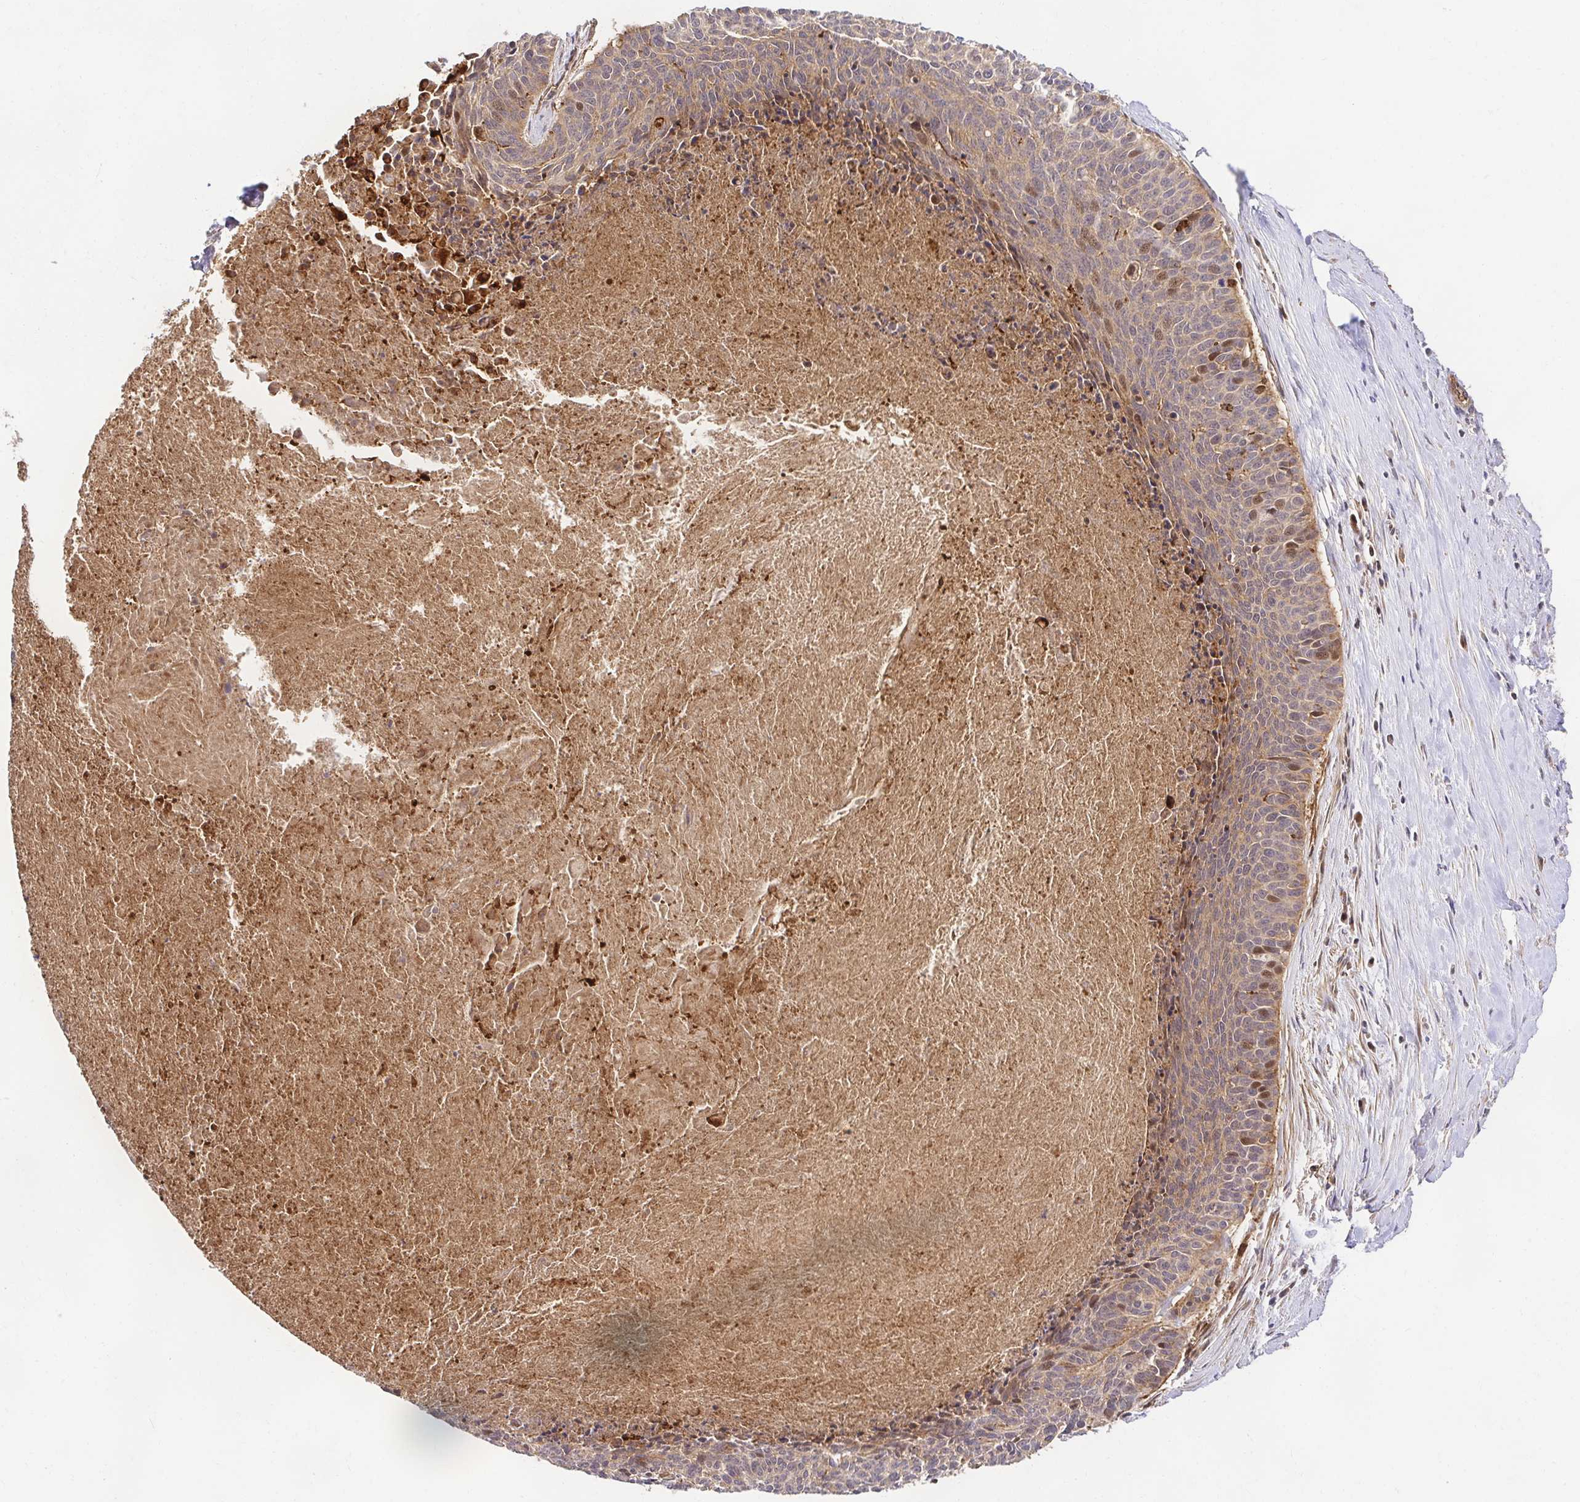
{"staining": {"intensity": "moderate", "quantity": "<25%", "location": "nuclear"}, "tissue": "cervical cancer", "cell_type": "Tumor cells", "image_type": "cancer", "snomed": [{"axis": "morphology", "description": "Squamous cell carcinoma, NOS"}, {"axis": "topography", "description": "Cervix"}], "caption": "Immunohistochemistry (IHC) (DAB (3,3'-diaminobenzidine)) staining of cervical squamous cell carcinoma shows moderate nuclear protein expression in approximately <25% of tumor cells.", "gene": "PSMA4", "patient": {"sex": "female", "age": 55}}